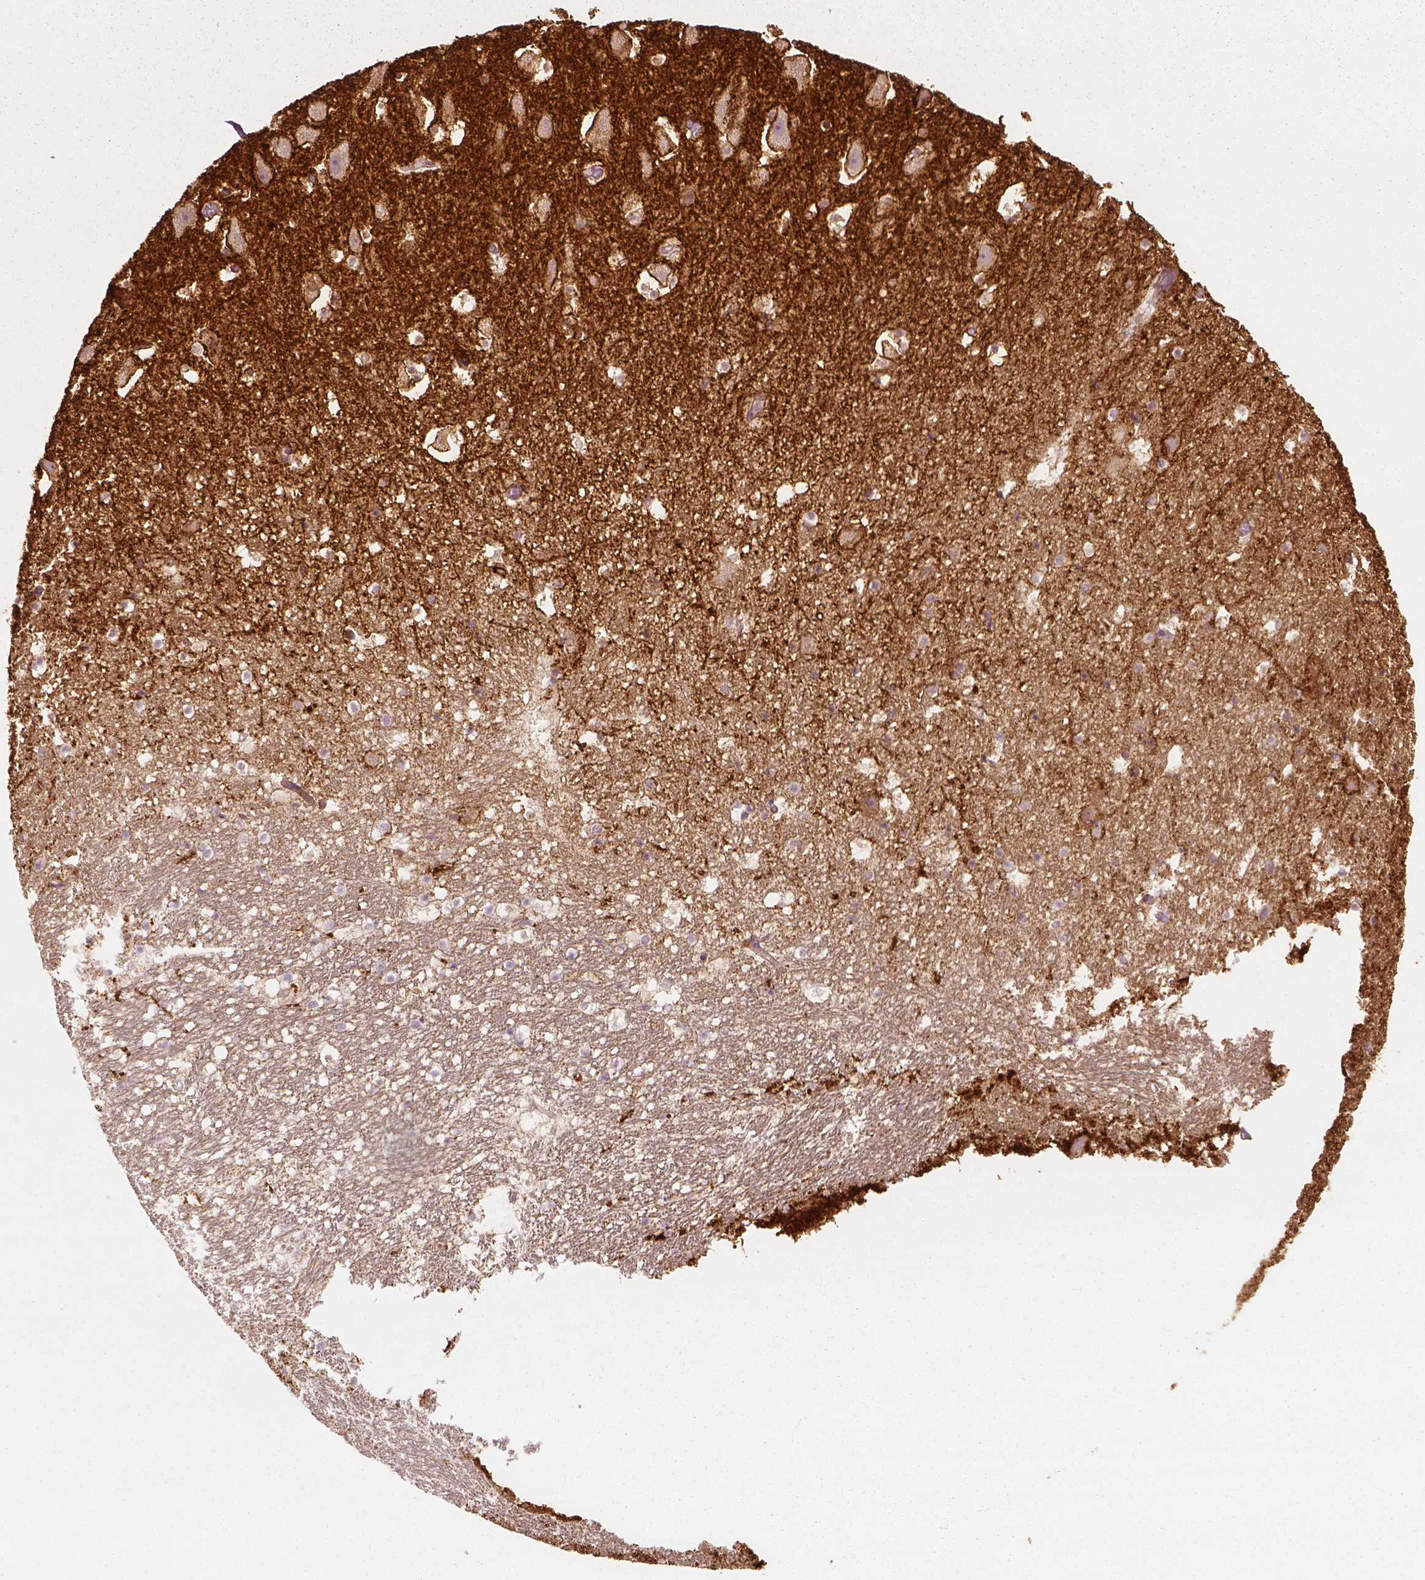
{"staining": {"intensity": "negative", "quantity": "none", "location": "none"}, "tissue": "hippocampus", "cell_type": "Glial cells", "image_type": "normal", "snomed": [{"axis": "morphology", "description": "Normal tissue, NOS"}, {"axis": "topography", "description": "Hippocampus"}], "caption": "Immunohistochemical staining of unremarkable human hippocampus displays no significant staining in glial cells. The staining is performed using DAB brown chromogen with nuclei counter-stained in using hematoxylin.", "gene": "NPTN", "patient": {"sex": "male", "age": 26}}